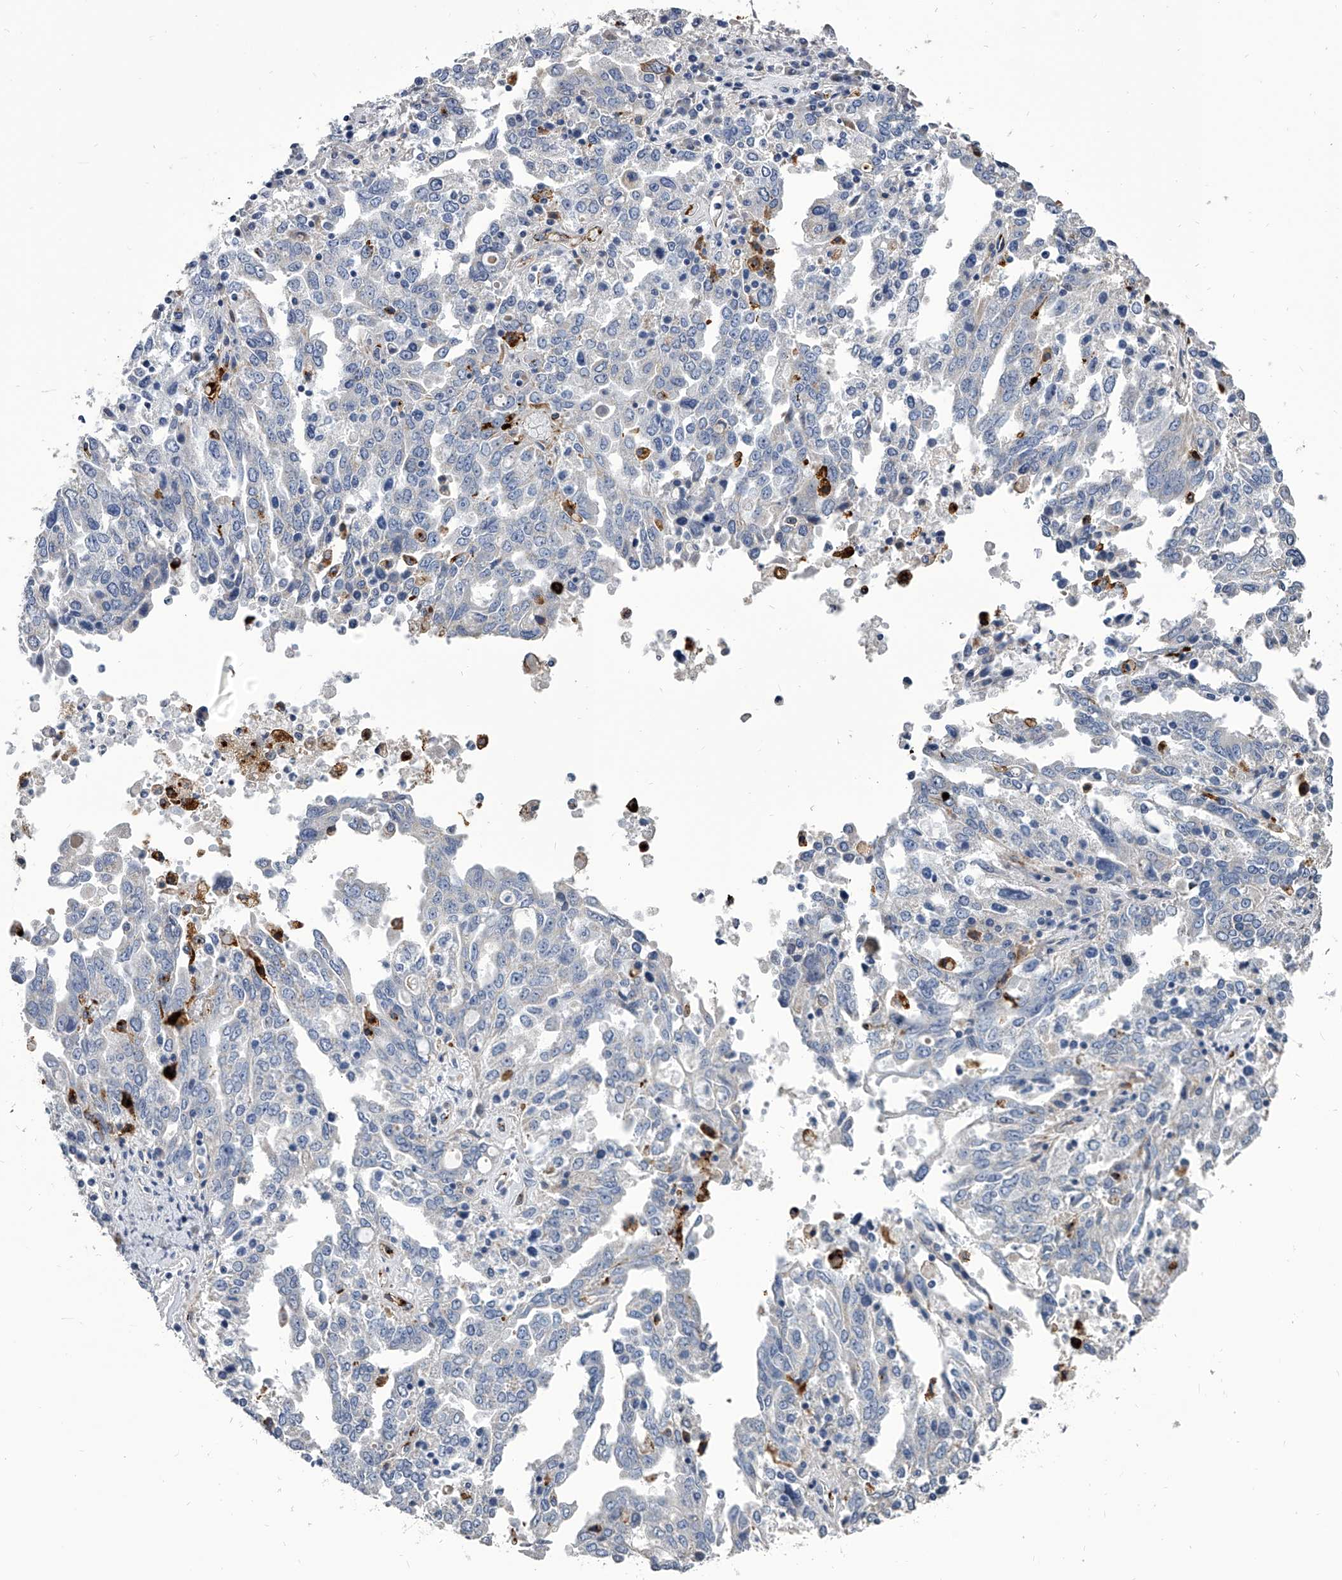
{"staining": {"intensity": "negative", "quantity": "none", "location": "none"}, "tissue": "ovarian cancer", "cell_type": "Tumor cells", "image_type": "cancer", "snomed": [{"axis": "morphology", "description": "Carcinoma, endometroid"}, {"axis": "topography", "description": "Ovary"}], "caption": "There is no significant expression in tumor cells of ovarian endometroid carcinoma. (DAB immunohistochemistry visualized using brightfield microscopy, high magnification).", "gene": "SPP1", "patient": {"sex": "female", "age": 62}}